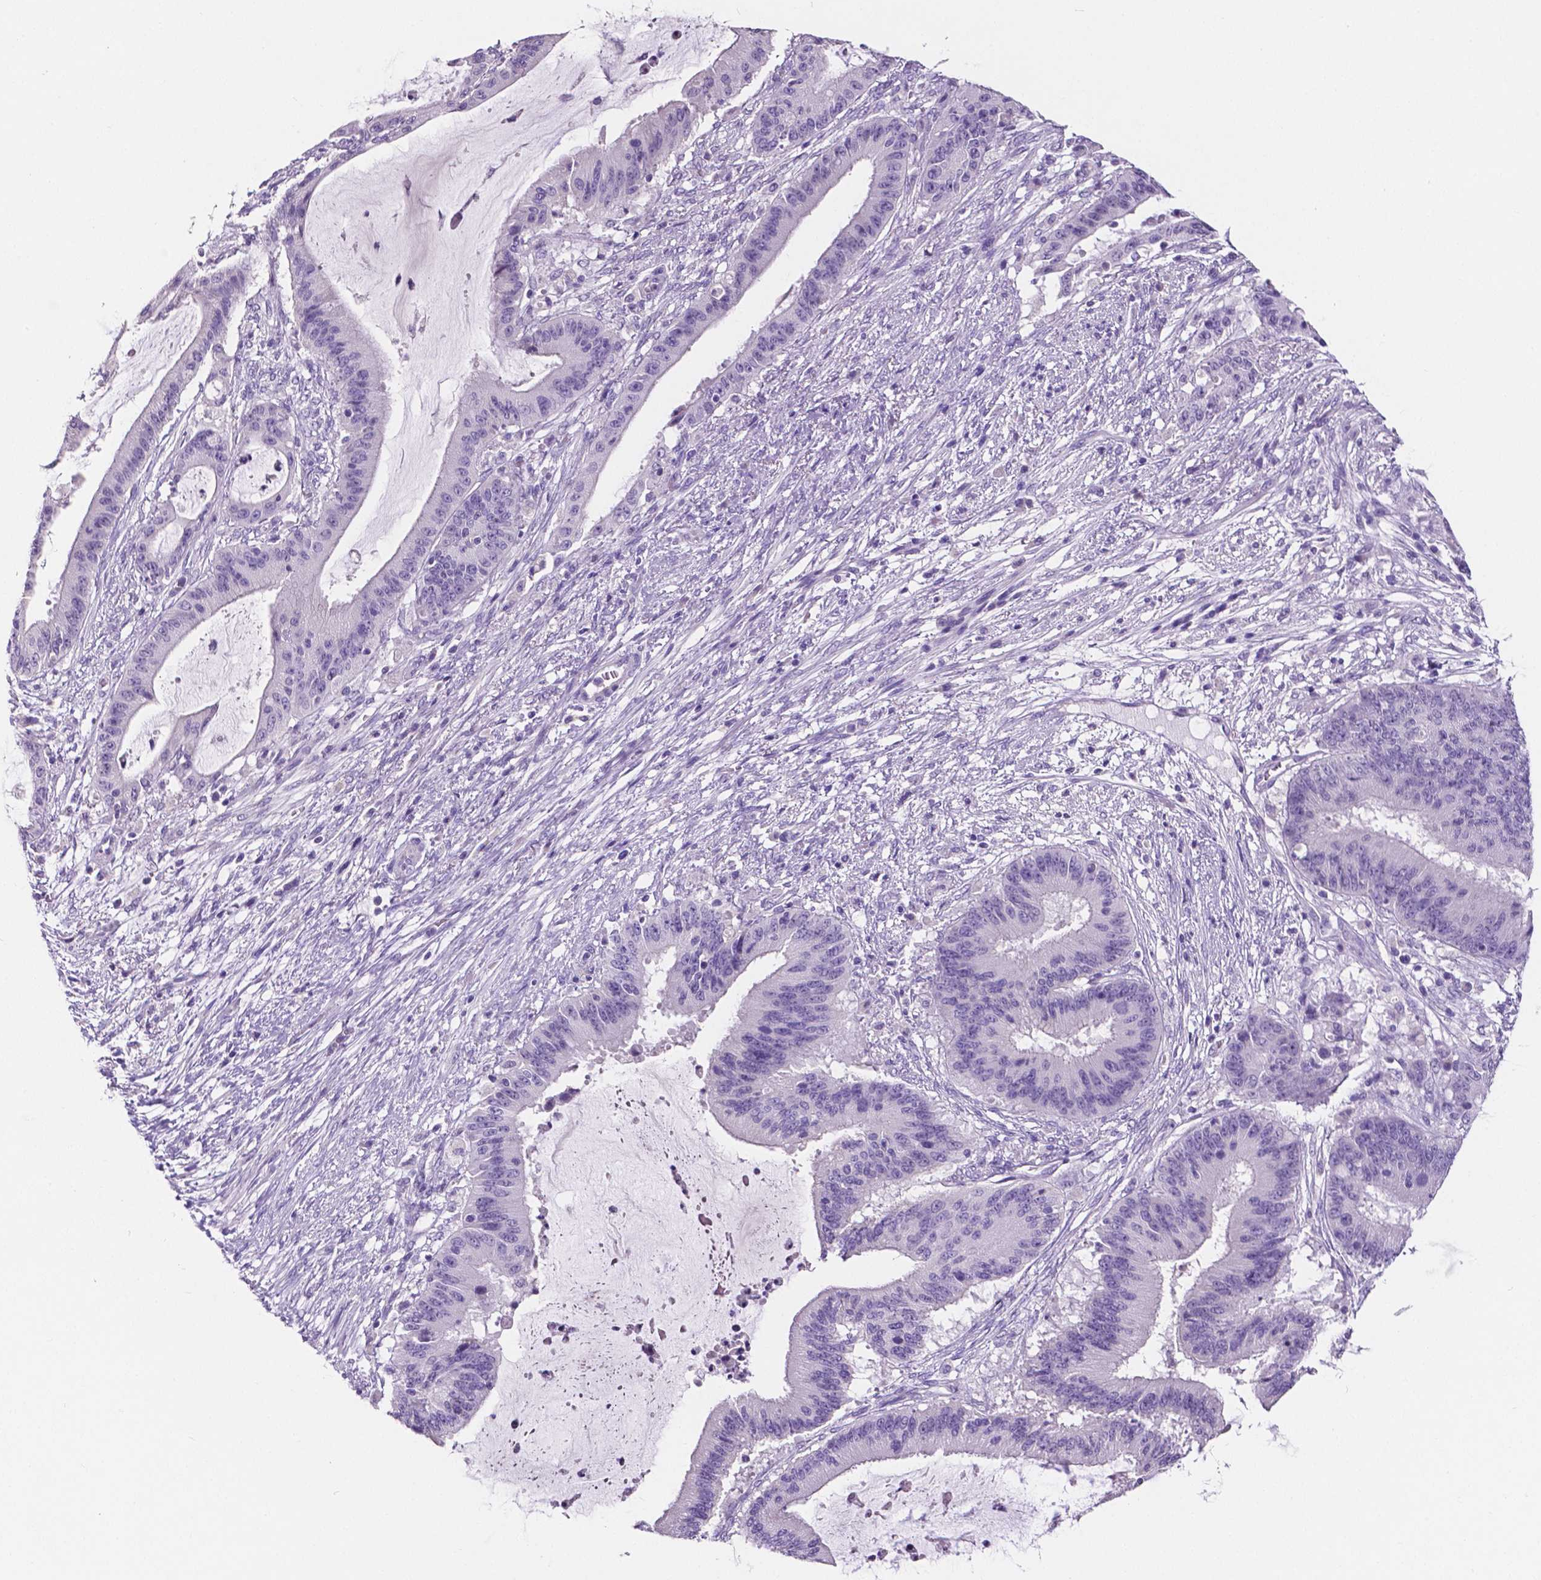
{"staining": {"intensity": "negative", "quantity": "none", "location": "none"}, "tissue": "liver cancer", "cell_type": "Tumor cells", "image_type": "cancer", "snomed": [{"axis": "morphology", "description": "Normal tissue, NOS"}, {"axis": "morphology", "description": "Cholangiocarcinoma"}, {"axis": "topography", "description": "Liver"}, {"axis": "topography", "description": "Peripheral nerve tissue"}], "caption": "Micrograph shows no significant protein expression in tumor cells of liver cholangiocarcinoma.", "gene": "SLC22A2", "patient": {"sex": "female", "age": 73}}